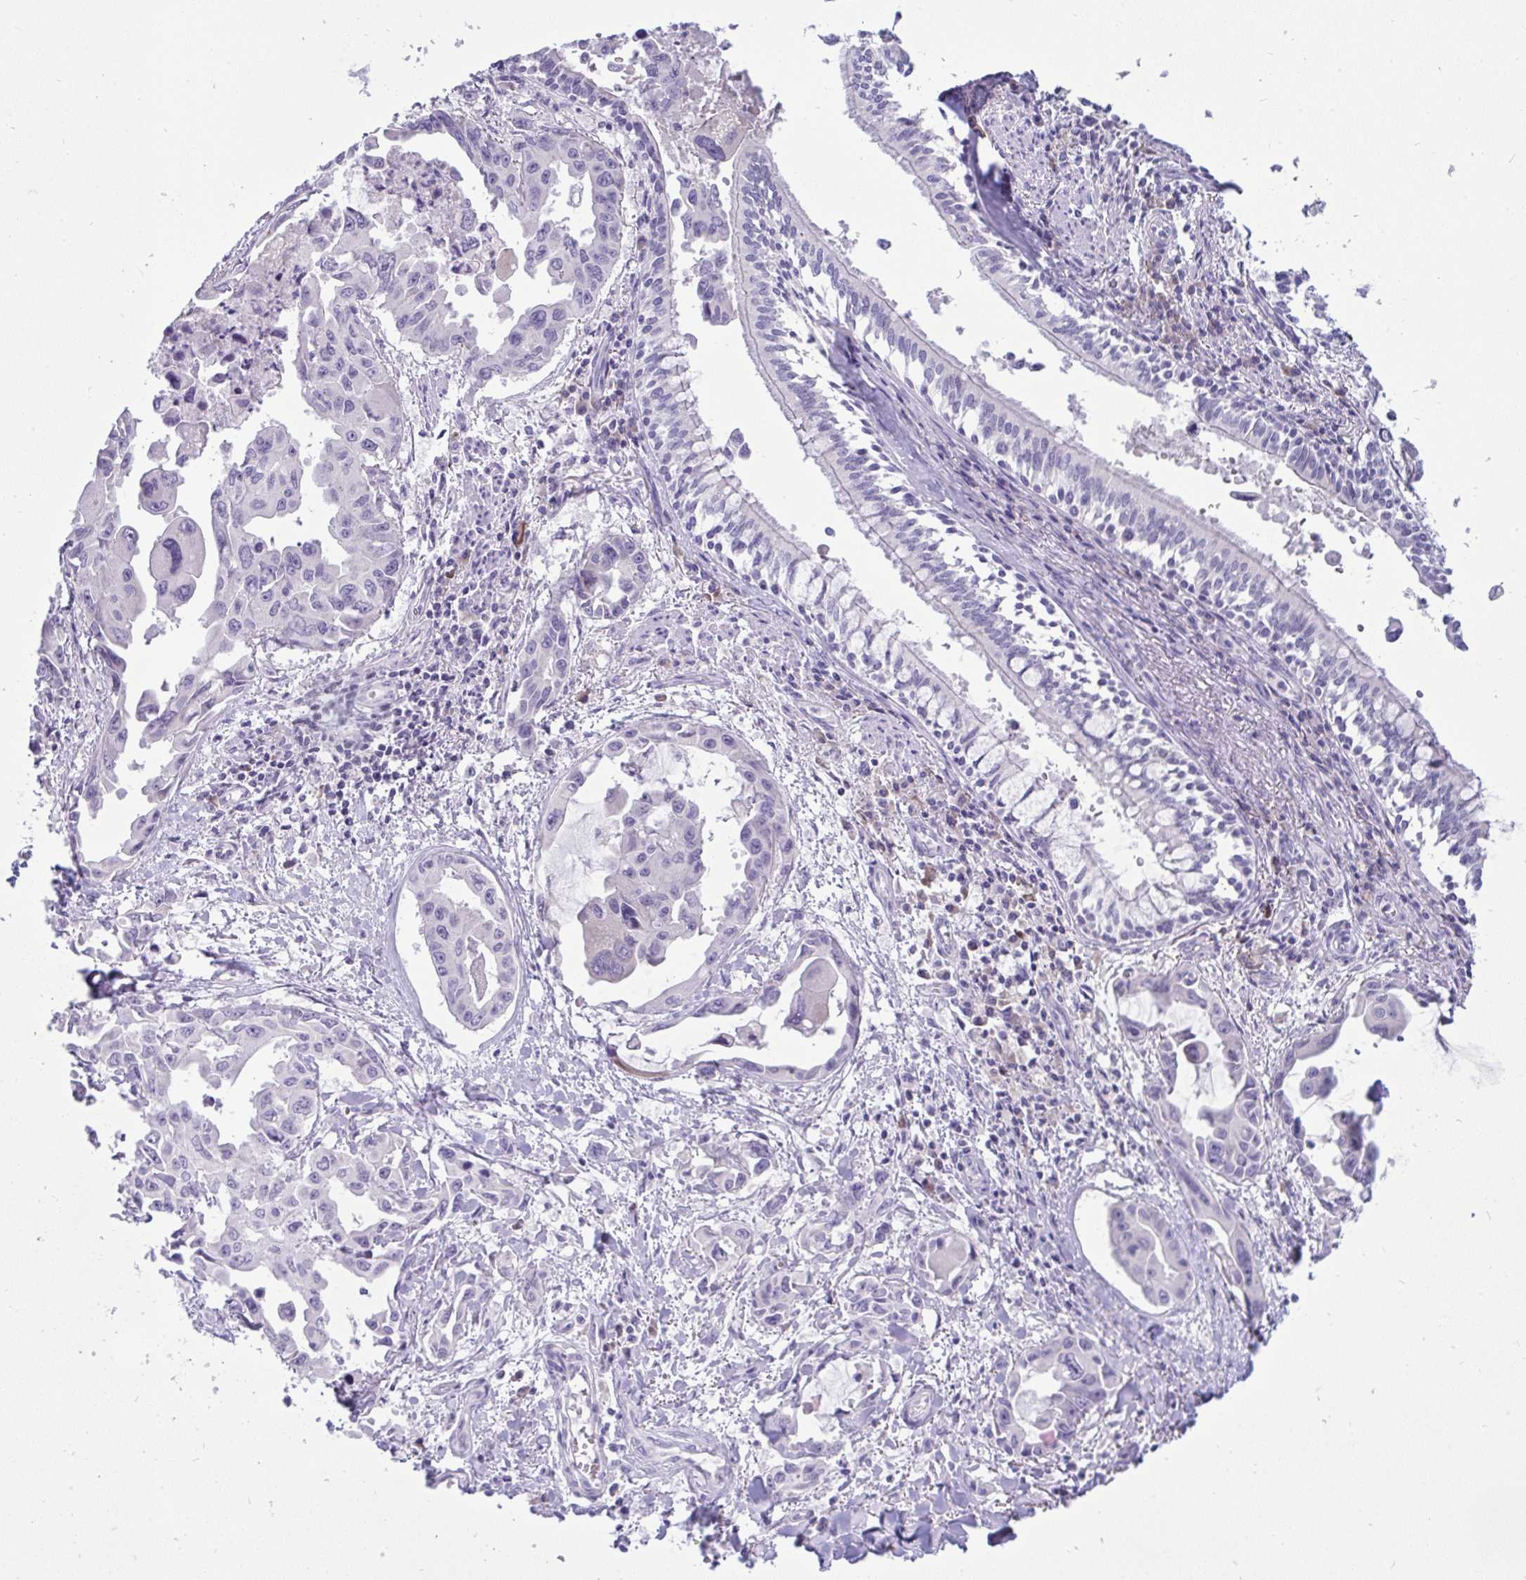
{"staining": {"intensity": "negative", "quantity": "none", "location": "none"}, "tissue": "lung cancer", "cell_type": "Tumor cells", "image_type": "cancer", "snomed": [{"axis": "morphology", "description": "Adenocarcinoma, NOS"}, {"axis": "topography", "description": "Lung"}], "caption": "The photomicrograph reveals no significant positivity in tumor cells of lung adenocarcinoma.", "gene": "TMEM41A", "patient": {"sex": "male", "age": 64}}